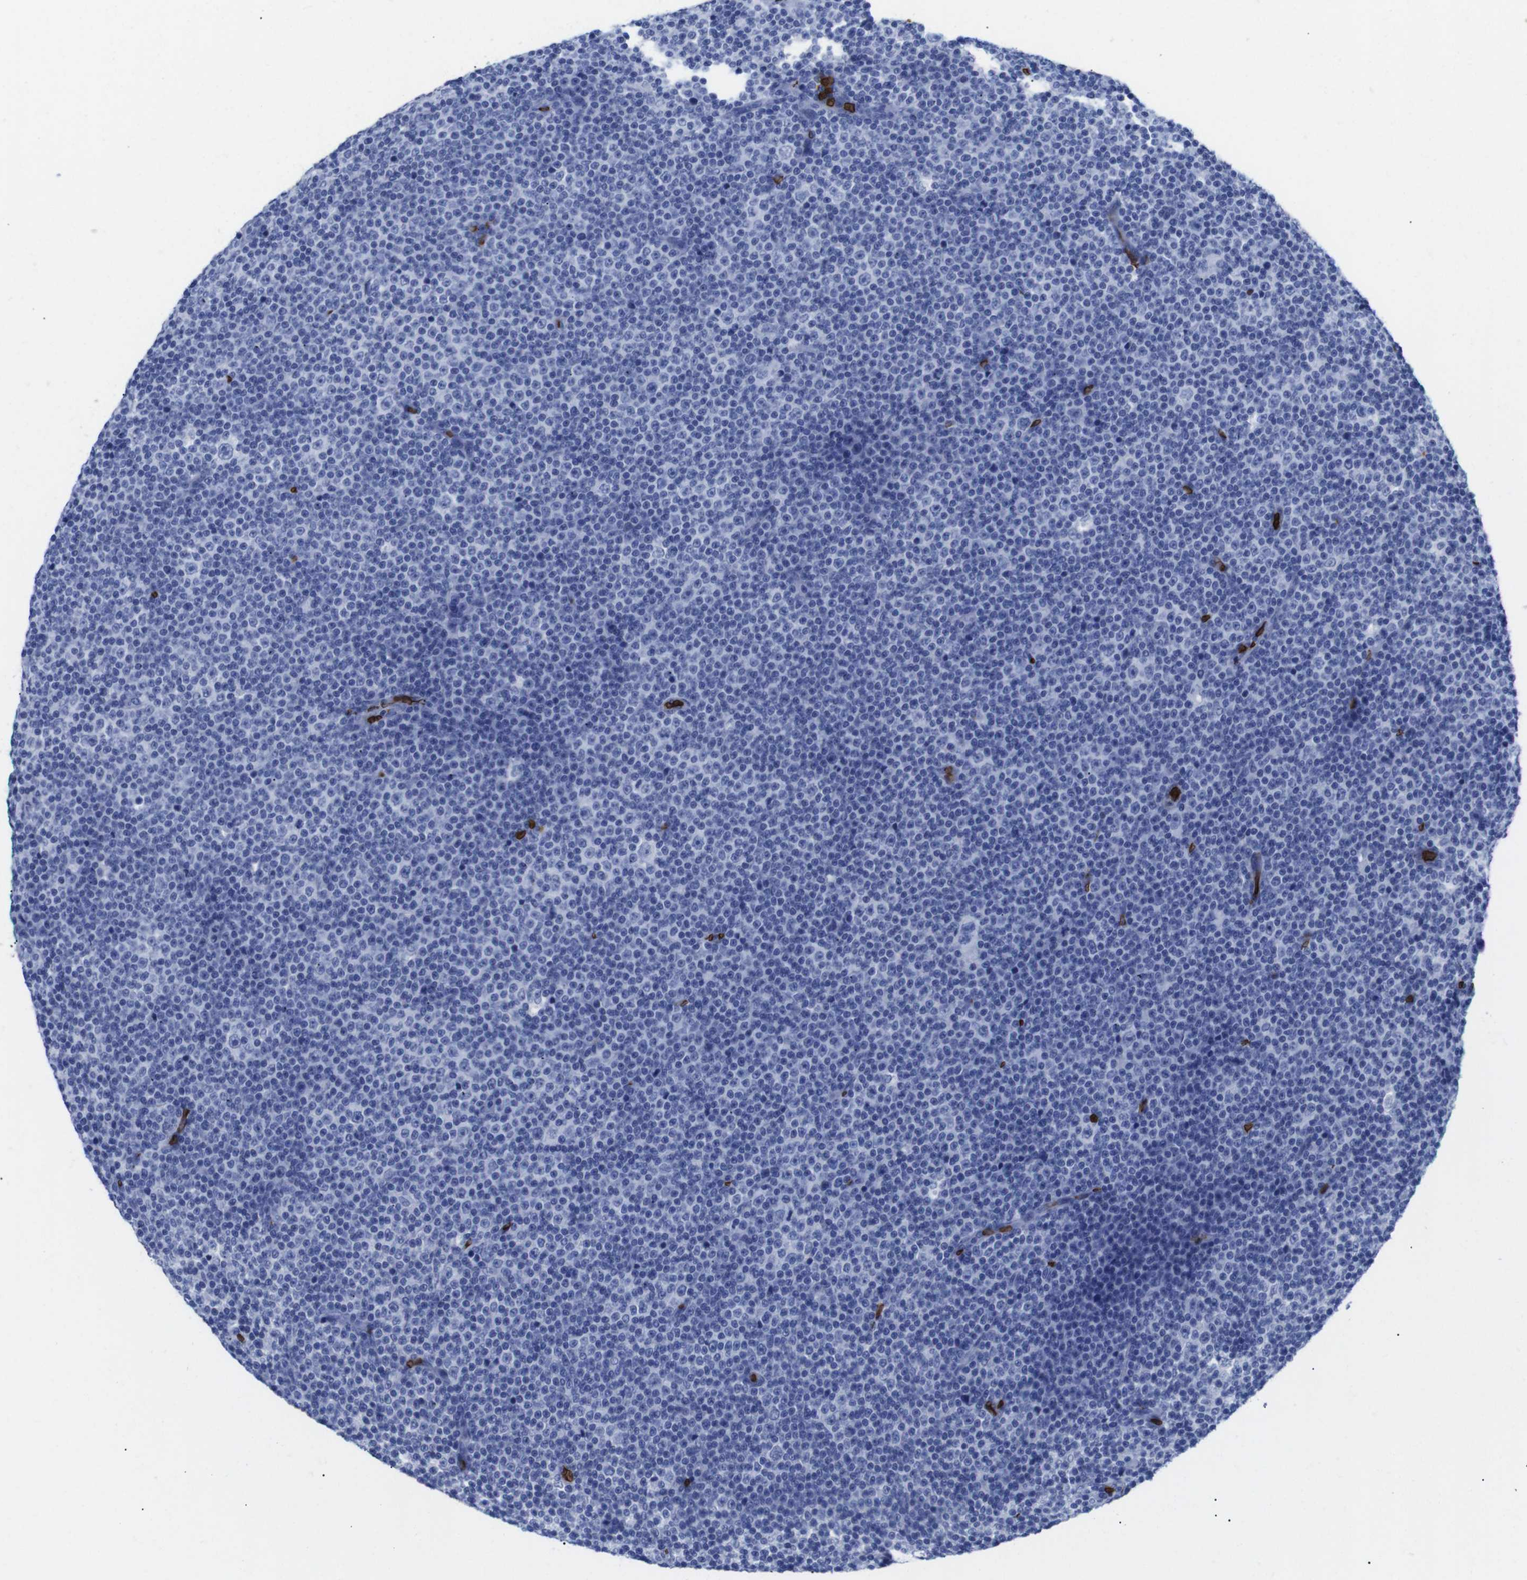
{"staining": {"intensity": "negative", "quantity": "none", "location": "none"}, "tissue": "lymphoma", "cell_type": "Tumor cells", "image_type": "cancer", "snomed": [{"axis": "morphology", "description": "Malignant lymphoma, non-Hodgkin's type, Low grade"}, {"axis": "topography", "description": "Lymph node"}], "caption": "Human malignant lymphoma, non-Hodgkin's type (low-grade) stained for a protein using immunohistochemistry shows no positivity in tumor cells.", "gene": "S1PR2", "patient": {"sex": "female", "age": 67}}